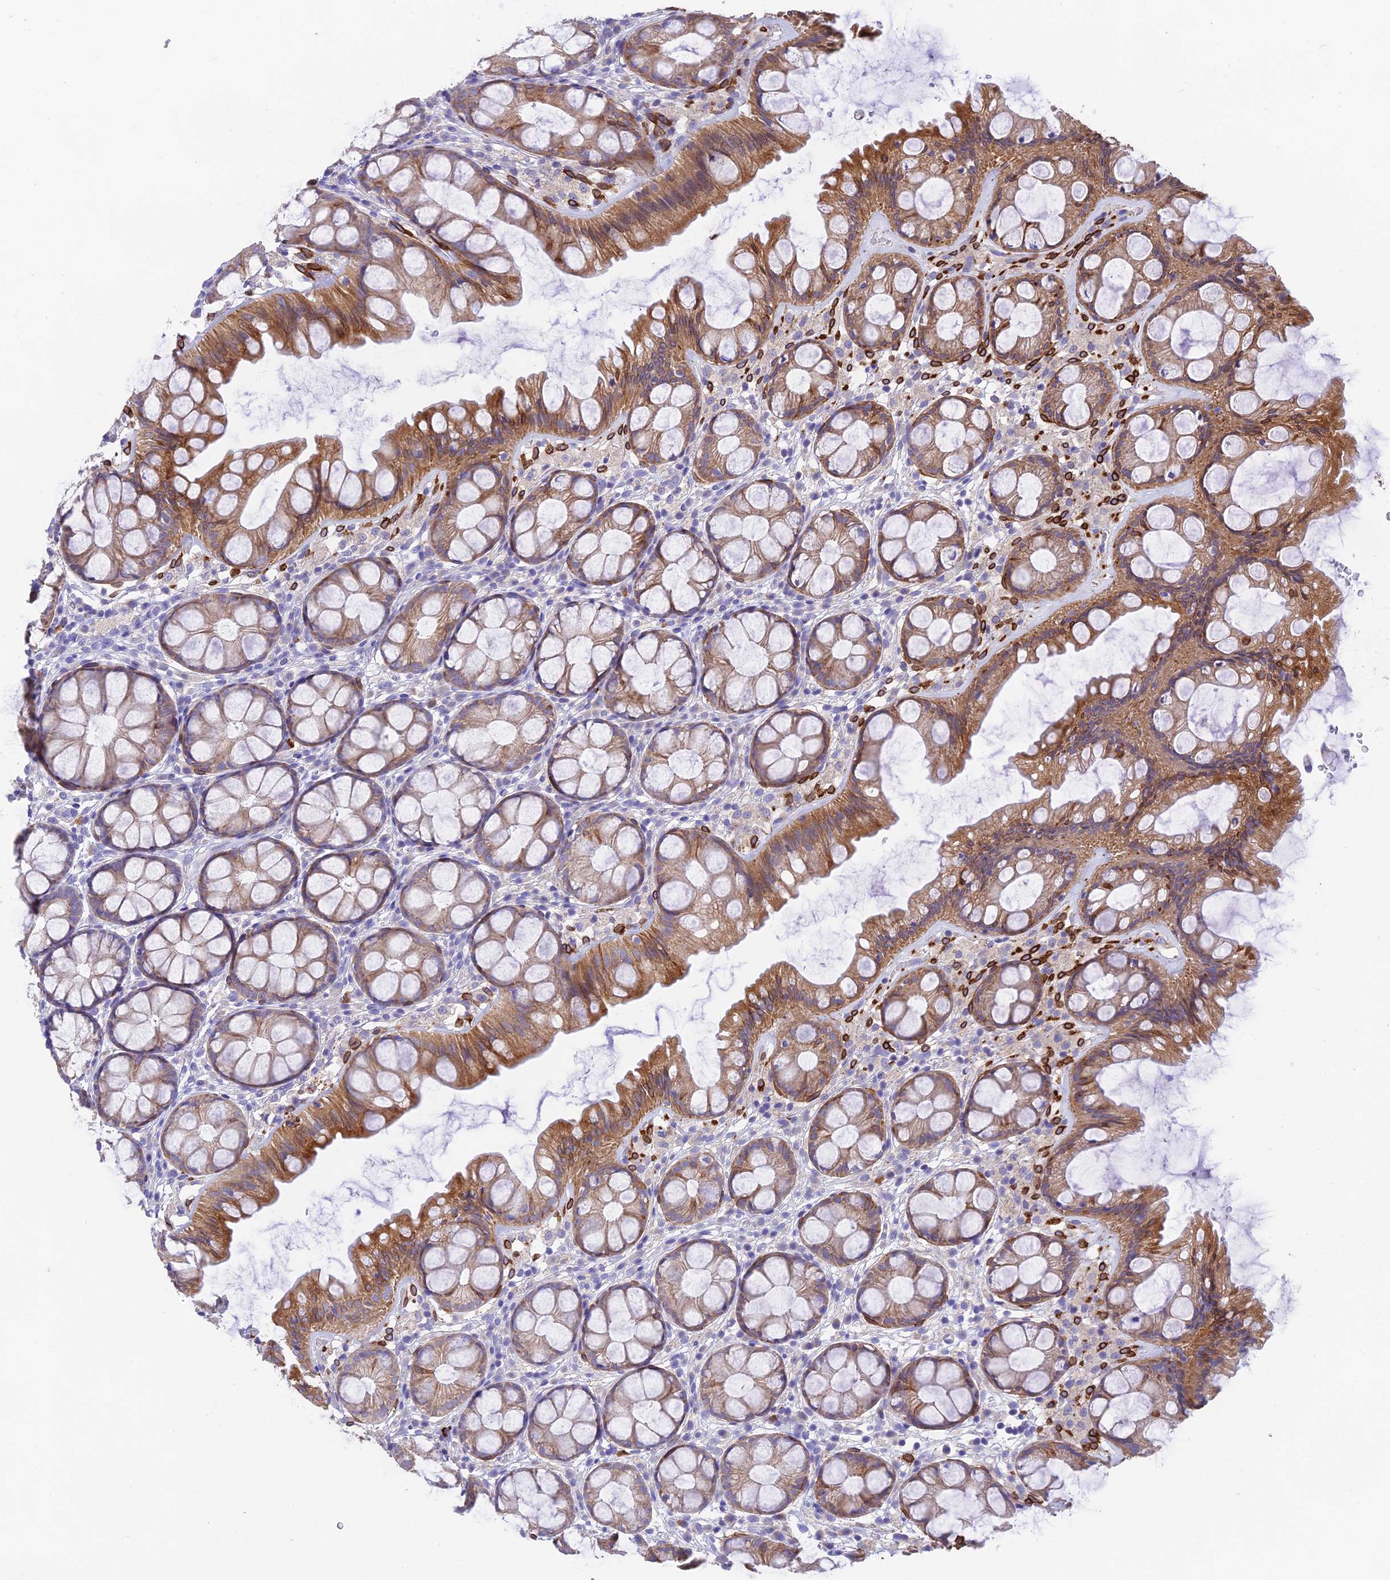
{"staining": {"intensity": "negative", "quantity": "none", "location": "none"}, "tissue": "colon", "cell_type": "Endothelial cells", "image_type": "normal", "snomed": [{"axis": "morphology", "description": "Normal tissue, NOS"}, {"axis": "topography", "description": "Colon"}], "caption": "IHC of unremarkable human colon demonstrates no positivity in endothelial cells.", "gene": "HSD17B2", "patient": {"sex": "male", "age": 47}}